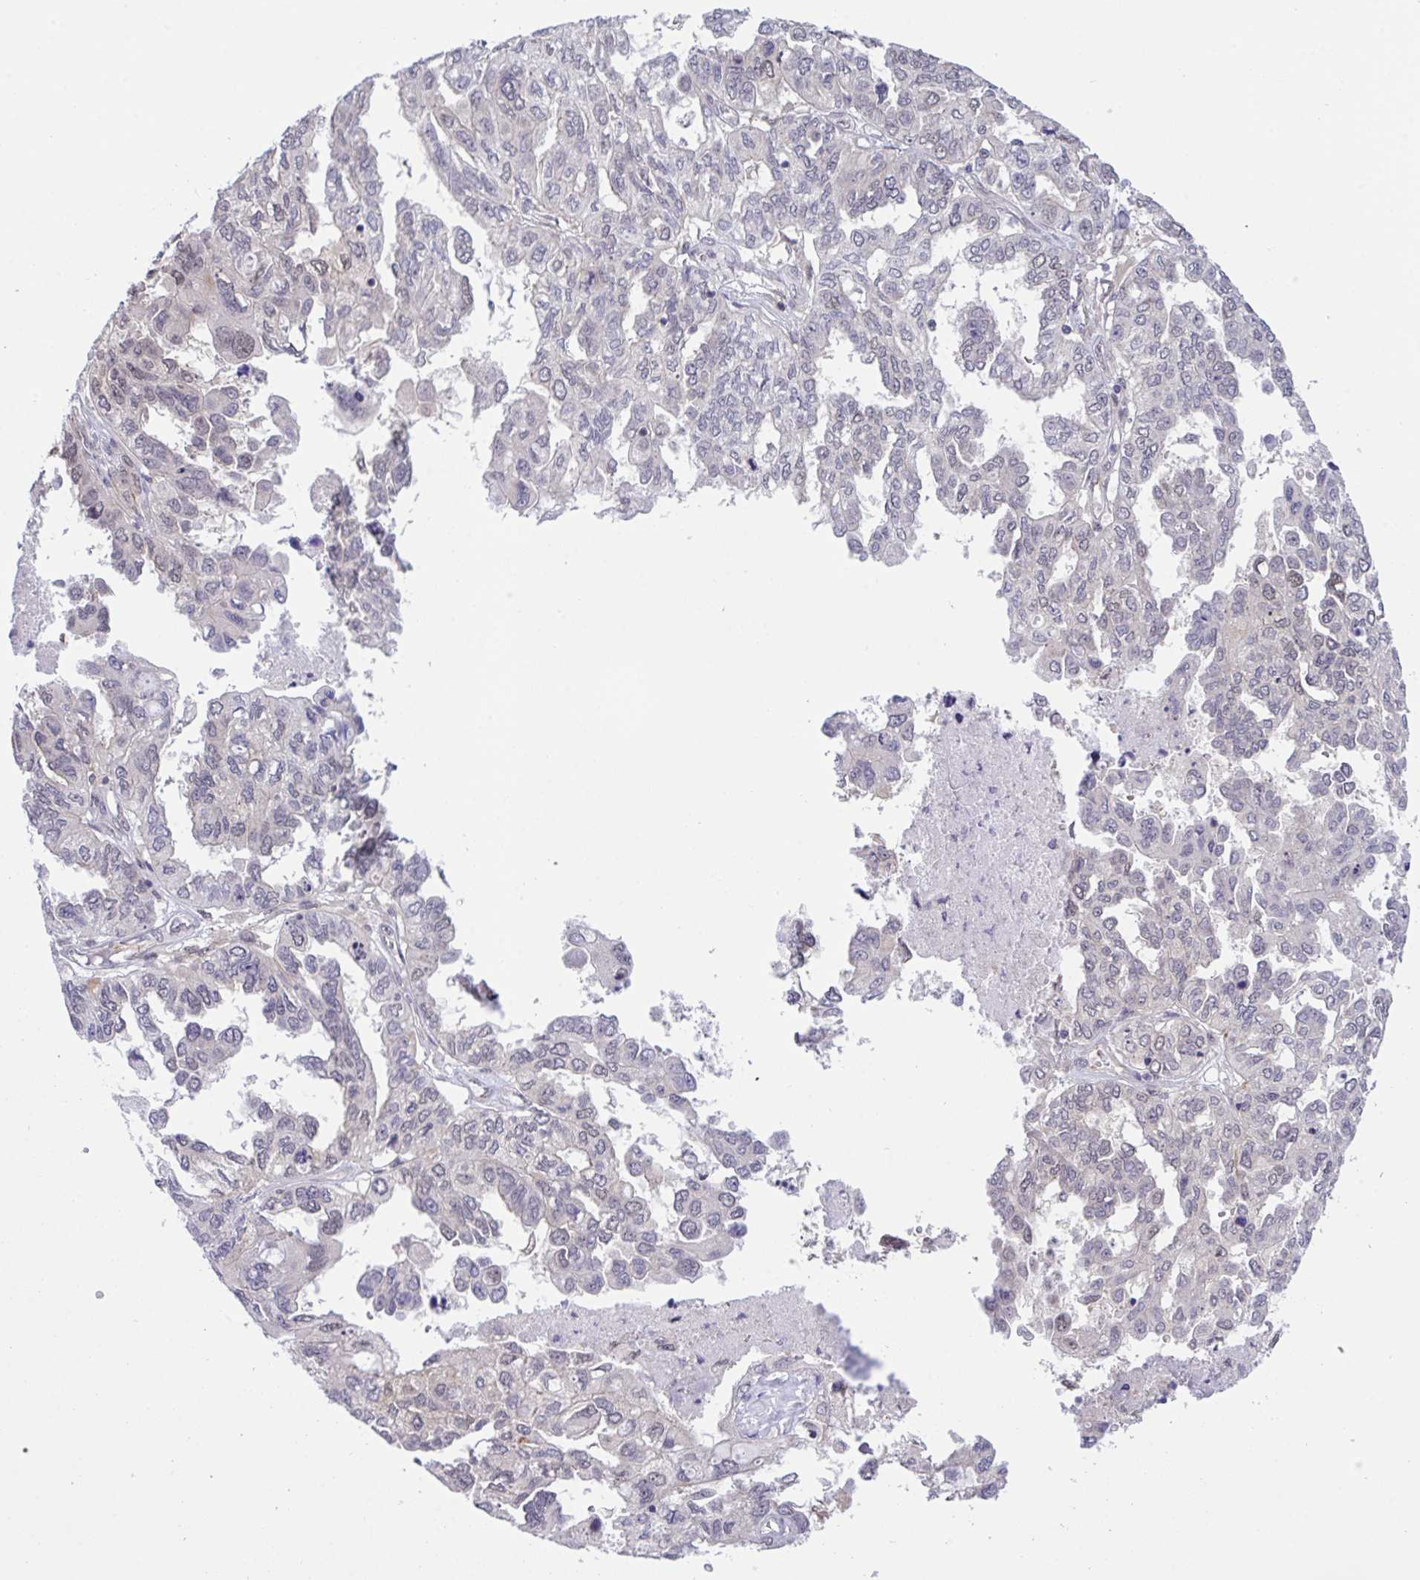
{"staining": {"intensity": "weak", "quantity": "<25%", "location": "nuclear"}, "tissue": "ovarian cancer", "cell_type": "Tumor cells", "image_type": "cancer", "snomed": [{"axis": "morphology", "description": "Cystadenocarcinoma, serous, NOS"}, {"axis": "topography", "description": "Ovary"}], "caption": "The histopathology image reveals no staining of tumor cells in serous cystadenocarcinoma (ovarian).", "gene": "ZNF444", "patient": {"sex": "female", "age": 53}}